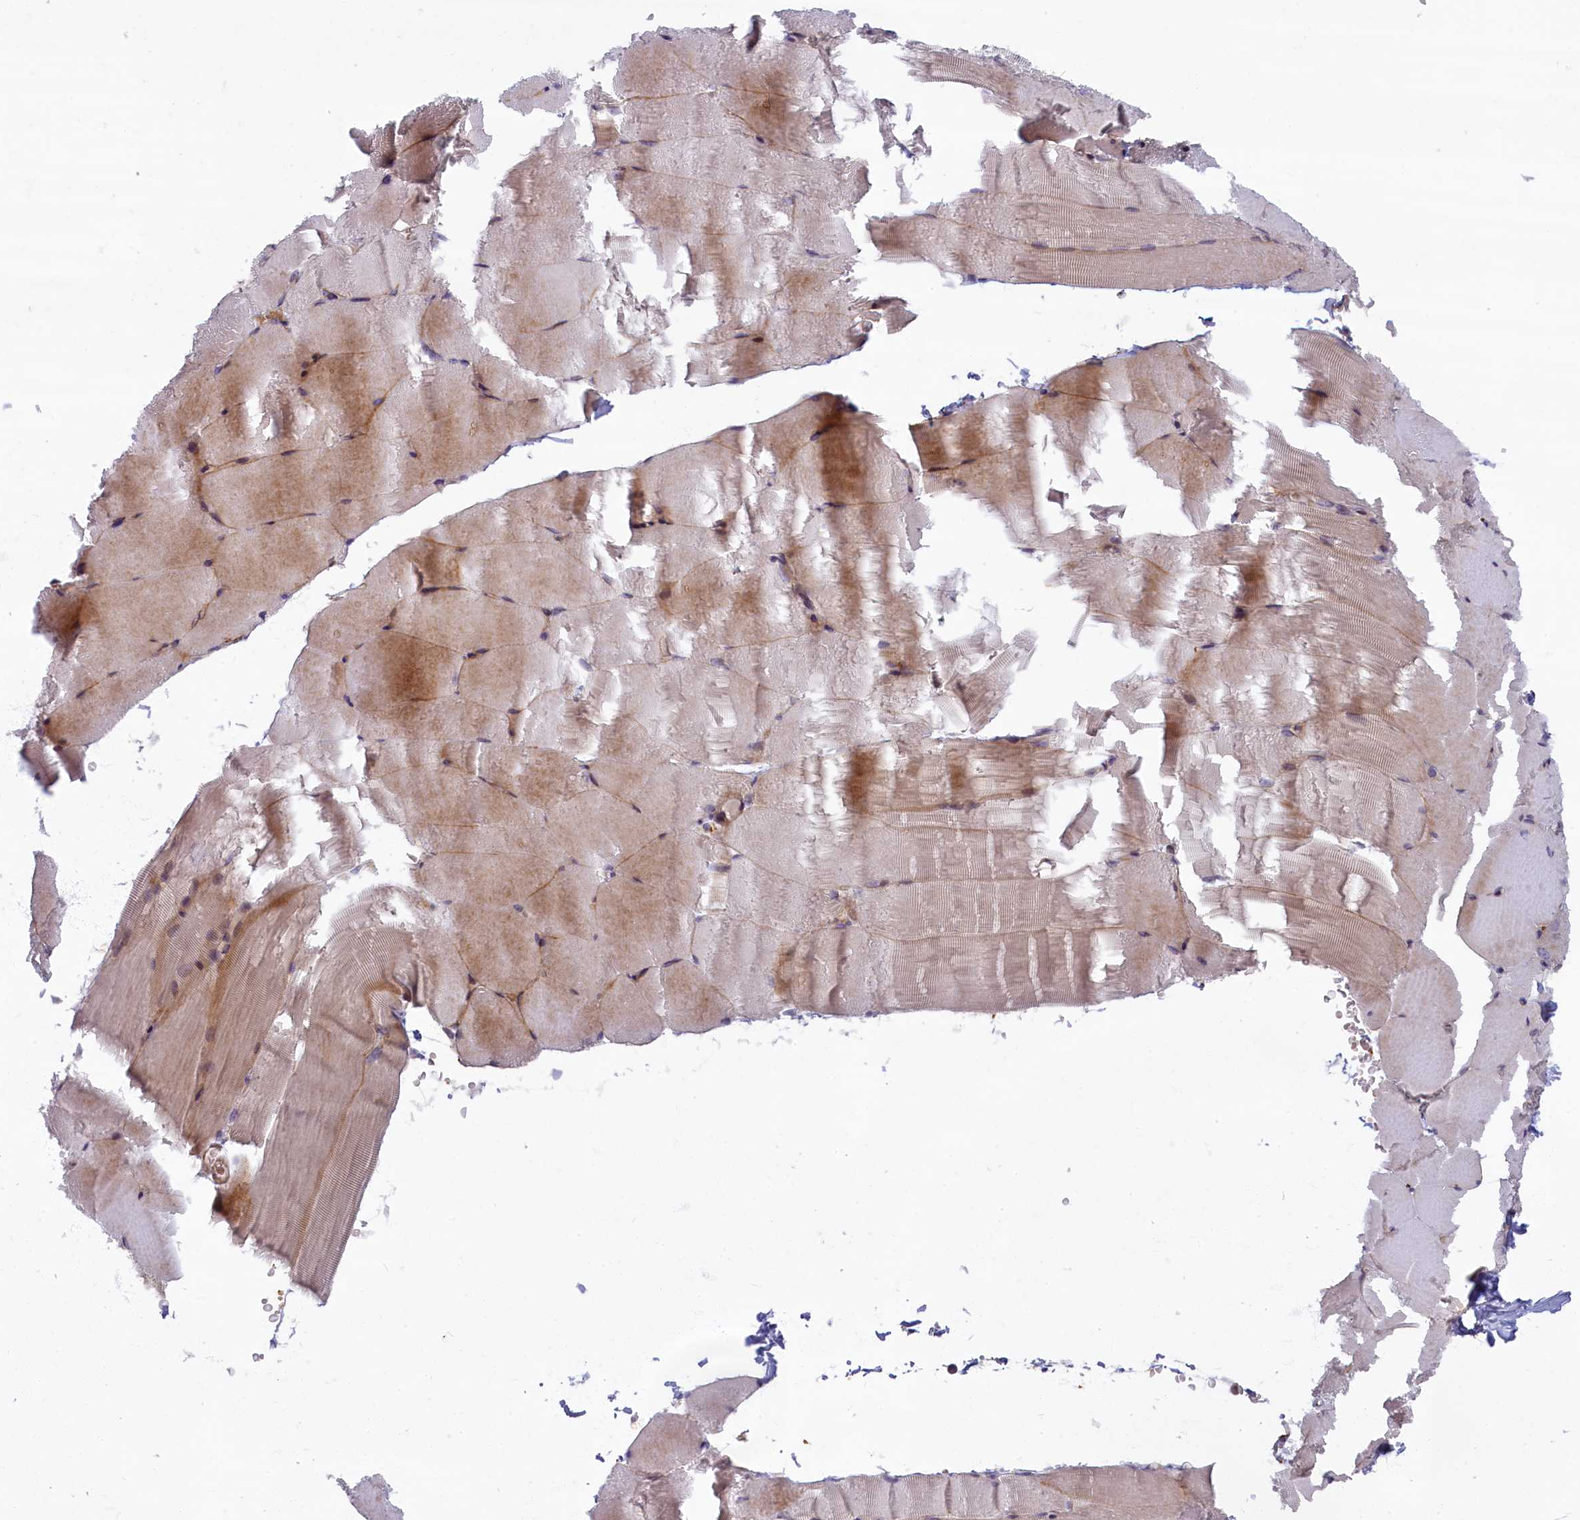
{"staining": {"intensity": "moderate", "quantity": "<25%", "location": "cytoplasmic/membranous"}, "tissue": "skeletal muscle", "cell_type": "Myocytes", "image_type": "normal", "snomed": [{"axis": "morphology", "description": "Normal tissue, NOS"}, {"axis": "topography", "description": "Skeletal muscle"}, {"axis": "topography", "description": "Parathyroid gland"}], "caption": "Brown immunohistochemical staining in normal human skeletal muscle displays moderate cytoplasmic/membranous staining in about <25% of myocytes. (DAB (3,3'-diaminobenzidine) = brown stain, brightfield microscopy at high magnification).", "gene": "FCSK", "patient": {"sex": "female", "age": 37}}